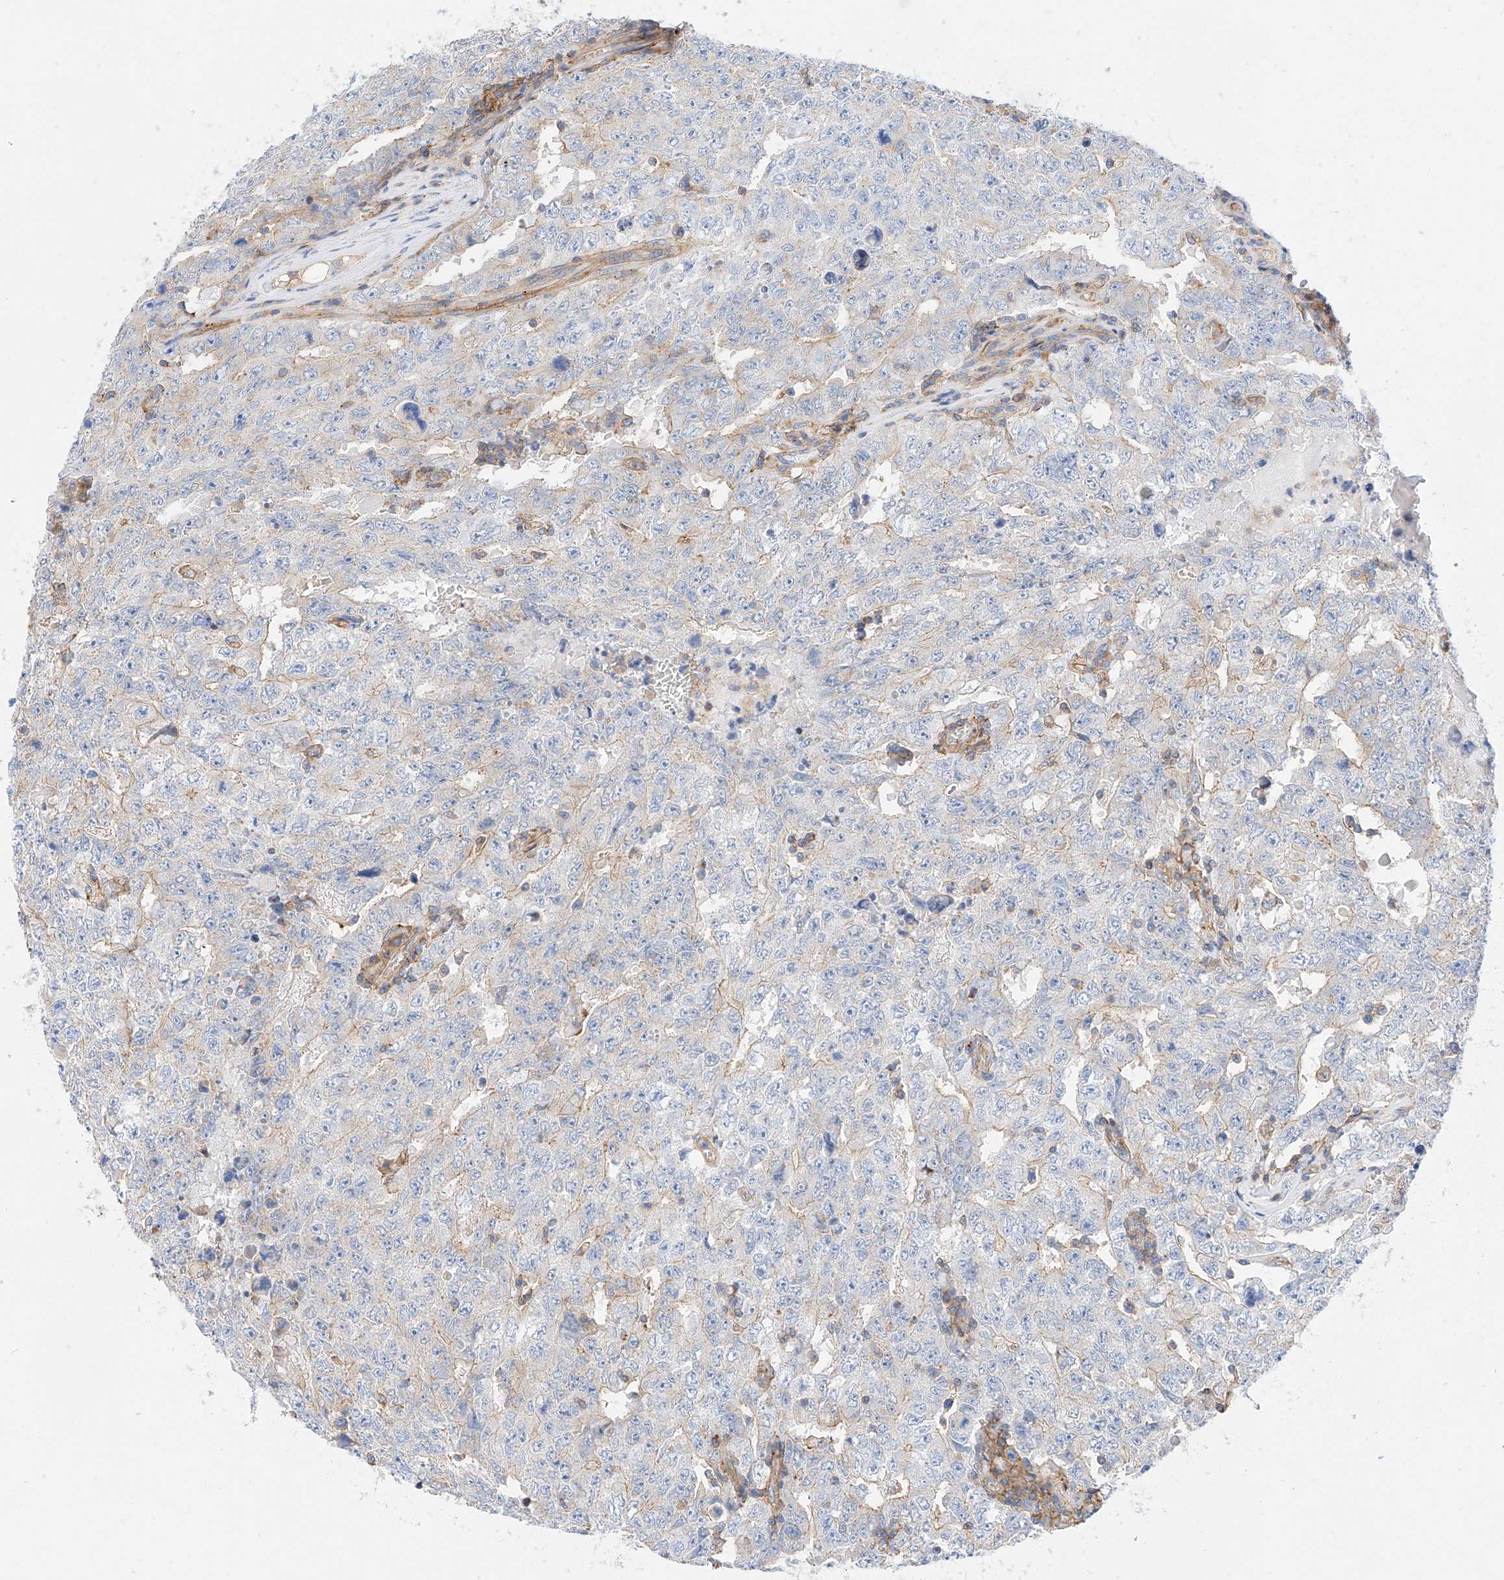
{"staining": {"intensity": "negative", "quantity": "none", "location": "none"}, "tissue": "testis cancer", "cell_type": "Tumor cells", "image_type": "cancer", "snomed": [{"axis": "morphology", "description": "Carcinoma, Embryonal, NOS"}, {"axis": "topography", "description": "Testis"}], "caption": "Immunohistochemistry (IHC) histopathology image of human embryonal carcinoma (testis) stained for a protein (brown), which reveals no expression in tumor cells.", "gene": "HAUS4", "patient": {"sex": "male", "age": 26}}